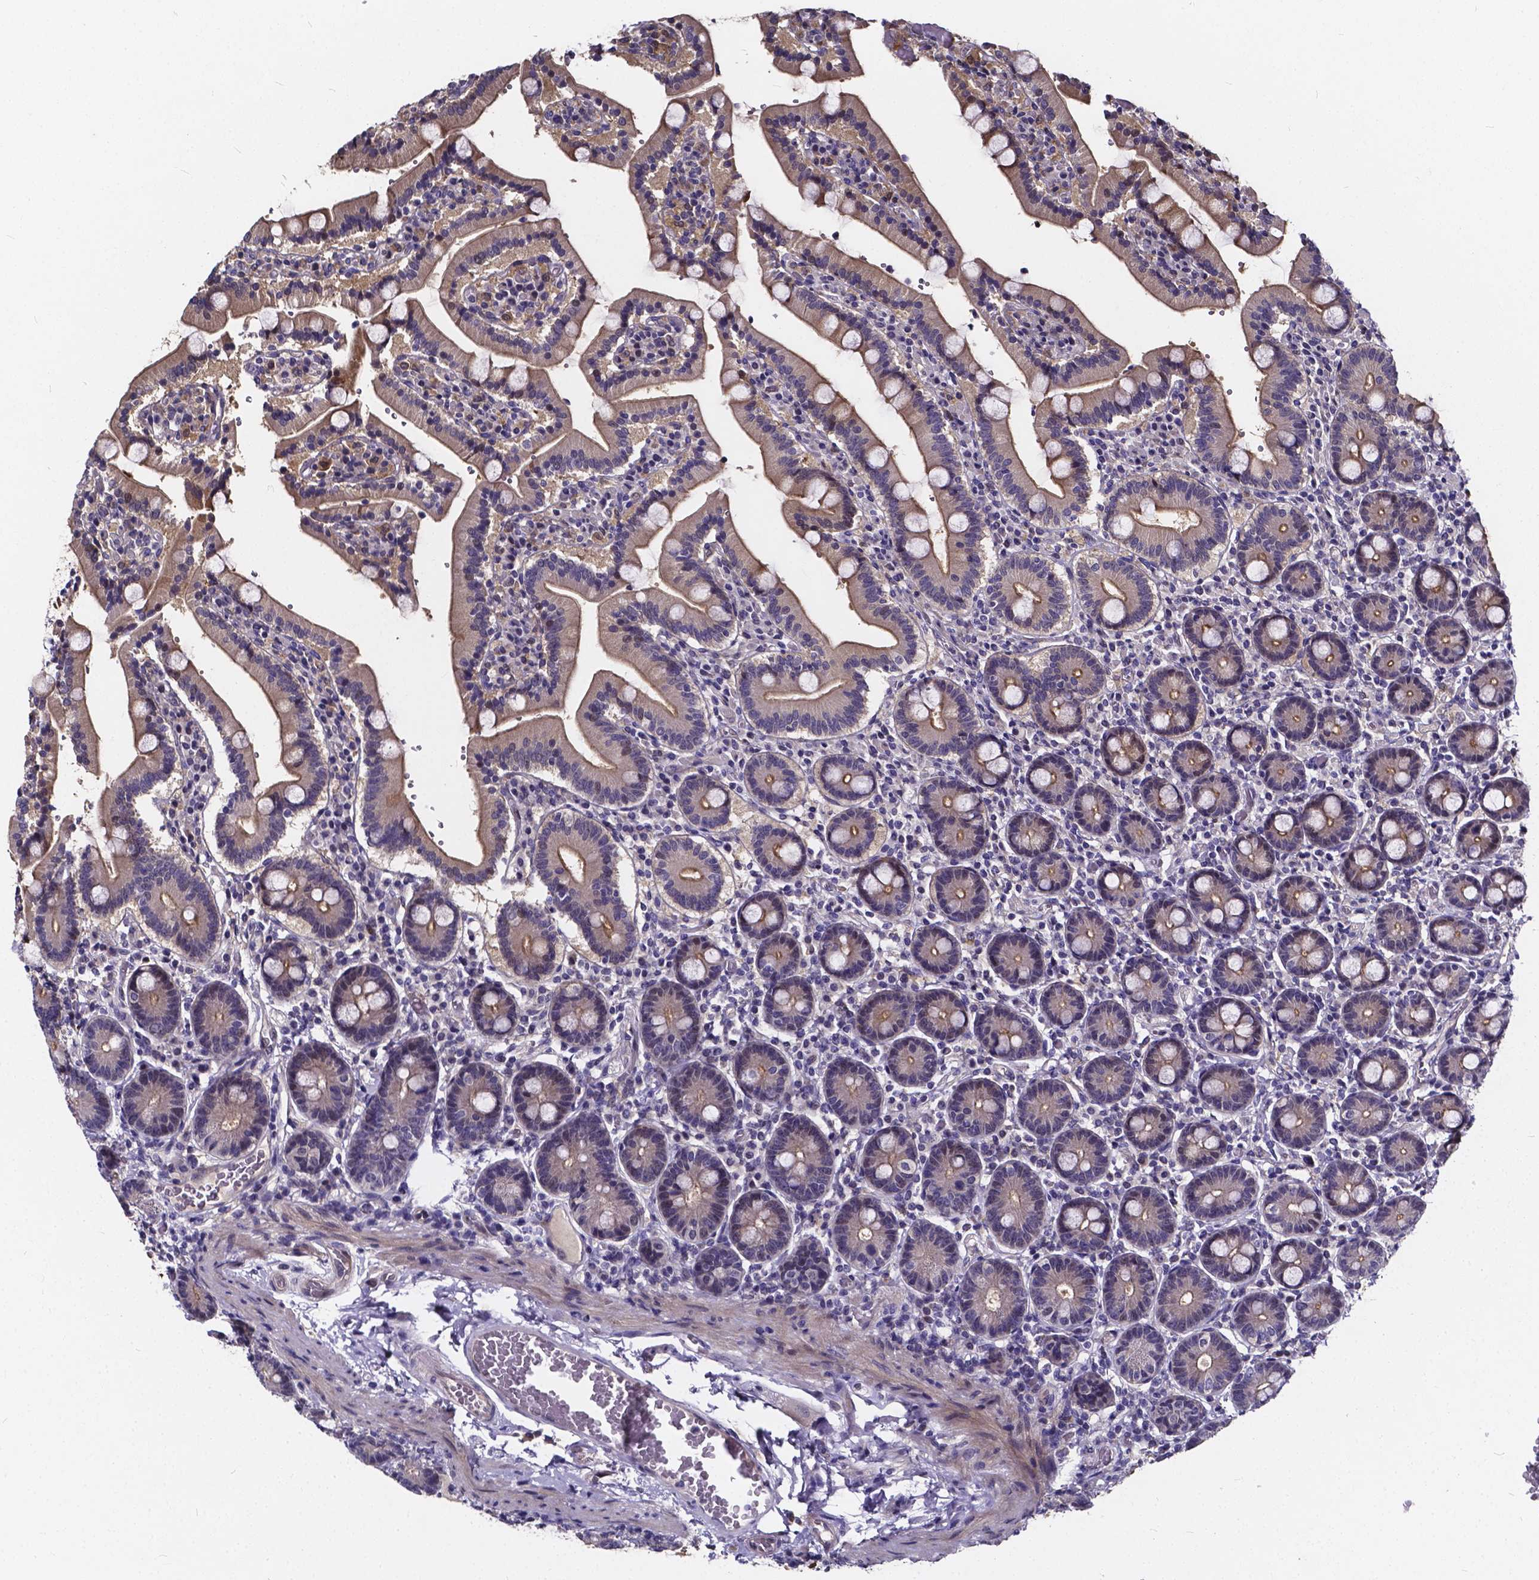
{"staining": {"intensity": "strong", "quantity": "25%-75%", "location": "cytoplasmic/membranous"}, "tissue": "duodenum", "cell_type": "Glandular cells", "image_type": "normal", "snomed": [{"axis": "morphology", "description": "Normal tissue, NOS"}, {"axis": "topography", "description": "Duodenum"}], "caption": "Immunohistochemical staining of benign duodenum displays high levels of strong cytoplasmic/membranous positivity in about 25%-75% of glandular cells. Using DAB (brown) and hematoxylin (blue) stains, captured at high magnification using brightfield microscopy.", "gene": "SOWAHA", "patient": {"sex": "female", "age": 62}}